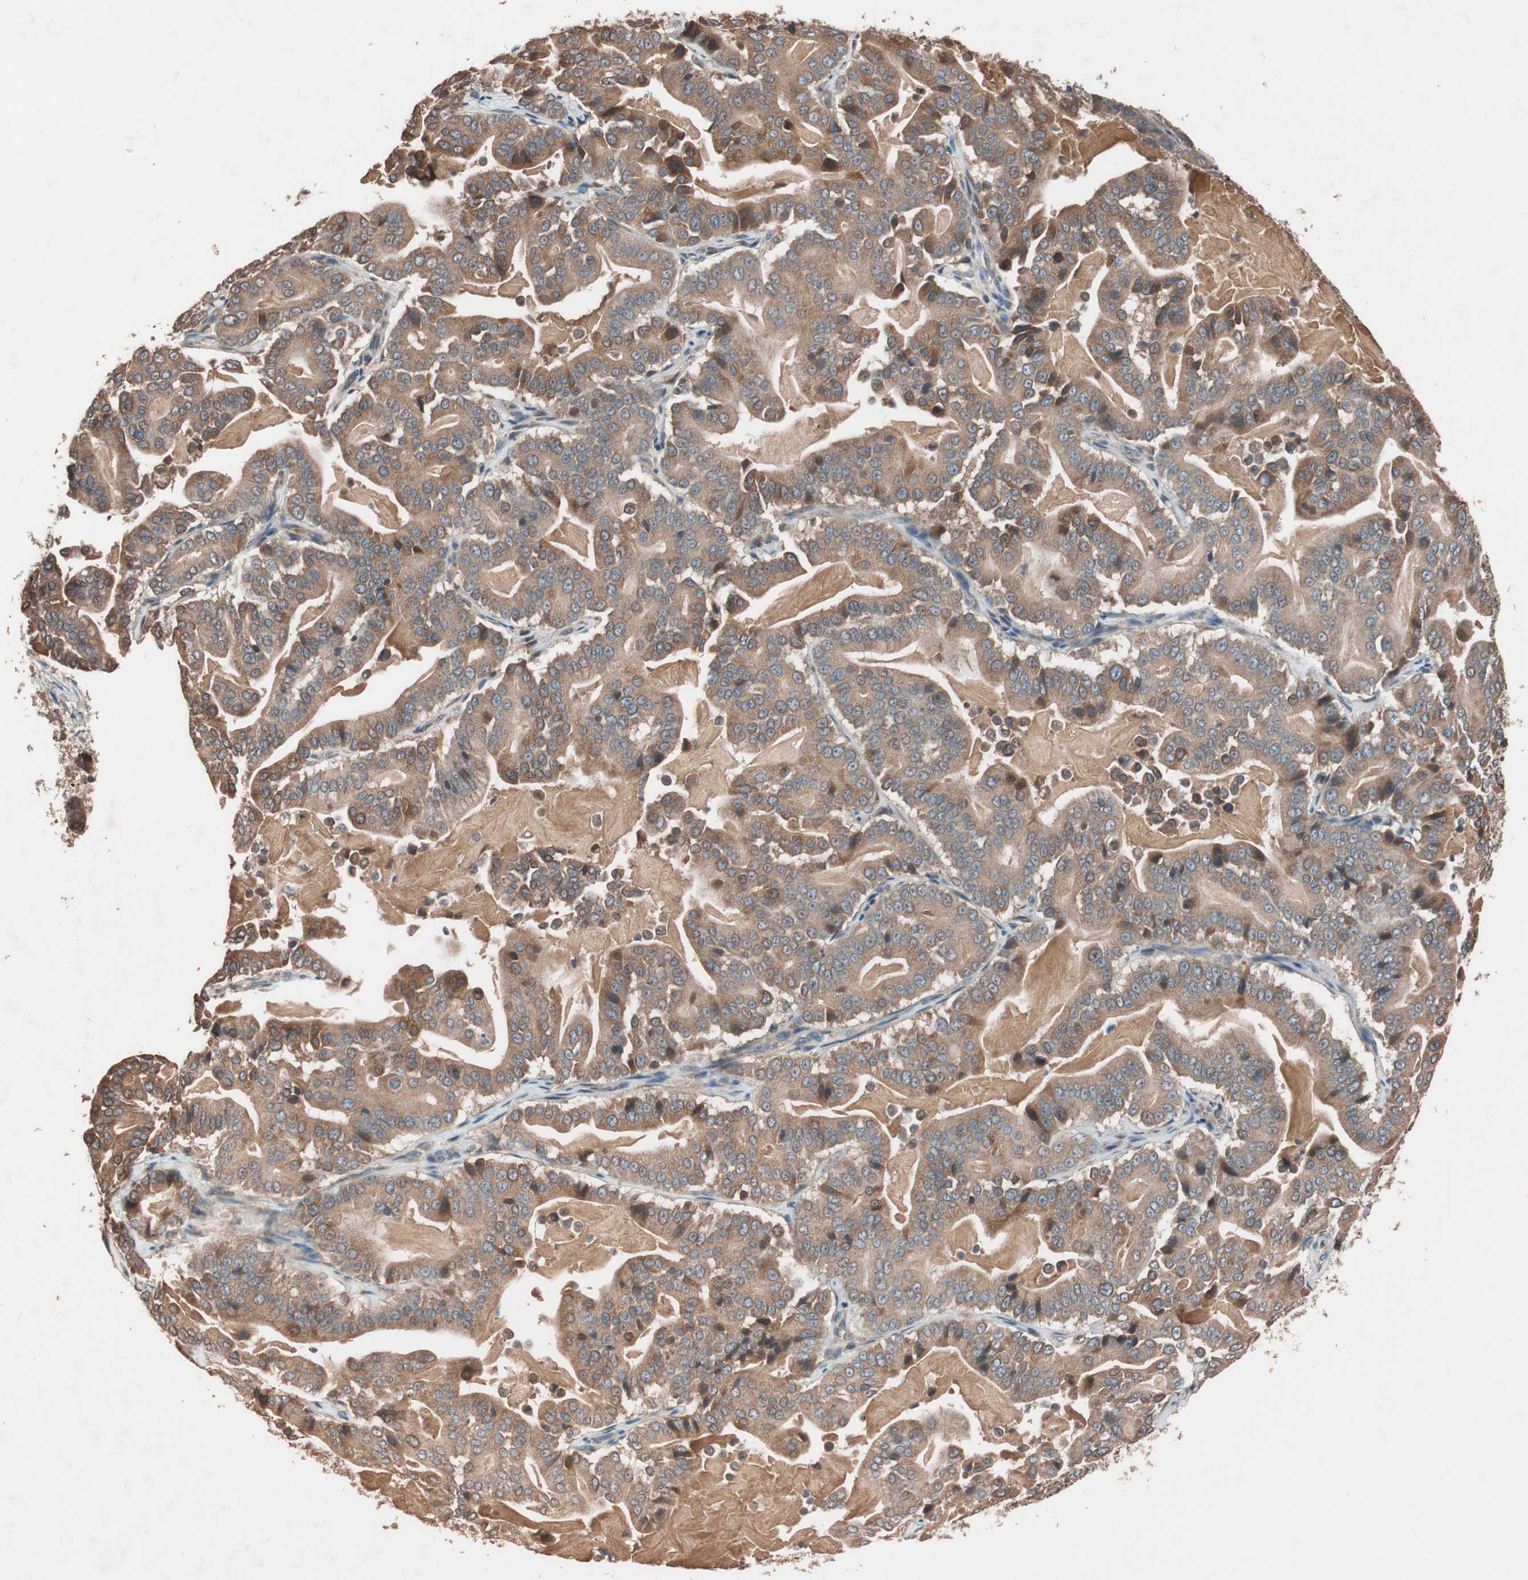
{"staining": {"intensity": "moderate", "quantity": ">75%", "location": "cytoplasmic/membranous"}, "tissue": "pancreatic cancer", "cell_type": "Tumor cells", "image_type": "cancer", "snomed": [{"axis": "morphology", "description": "Adenocarcinoma, NOS"}, {"axis": "topography", "description": "Pancreas"}], "caption": "Pancreatic cancer stained with a protein marker shows moderate staining in tumor cells.", "gene": "GLYCTK", "patient": {"sex": "male", "age": 63}}